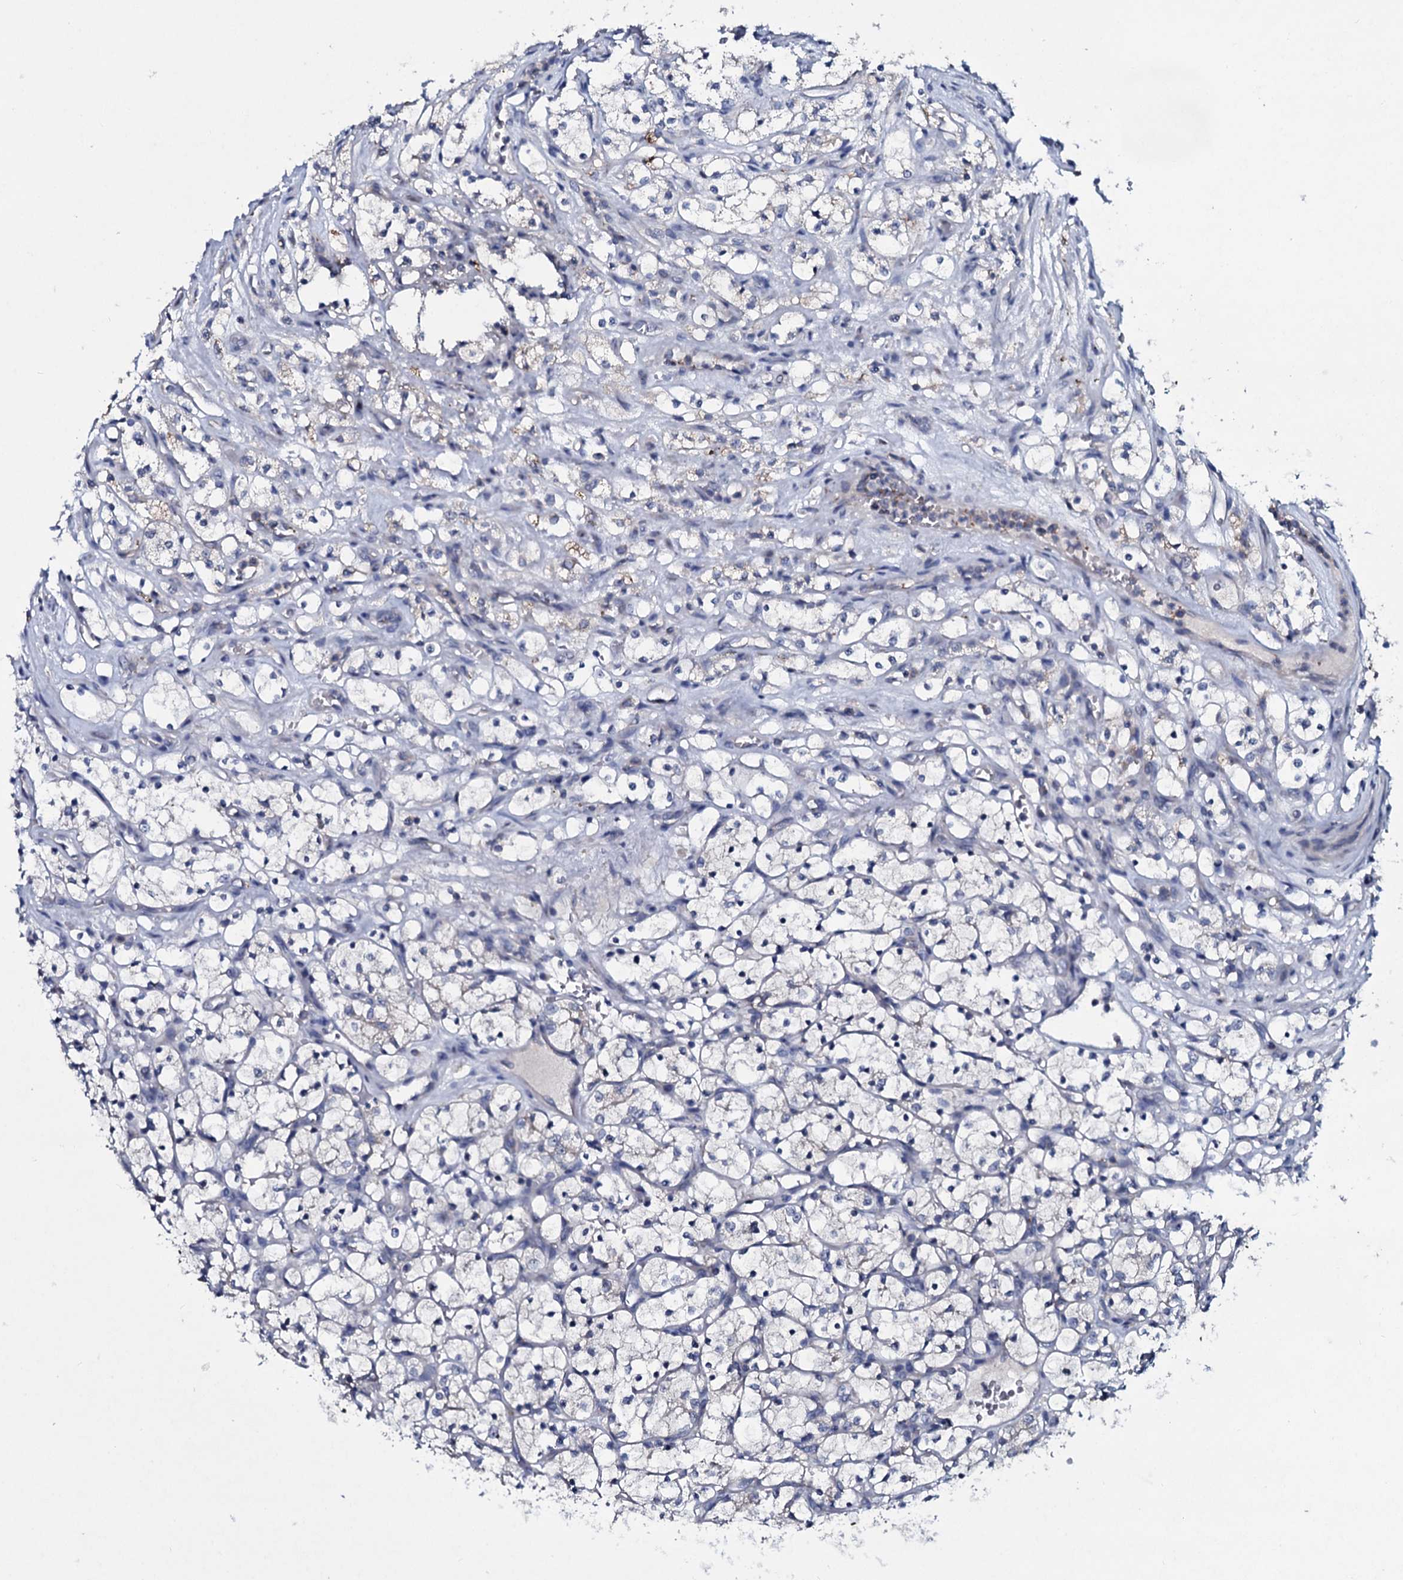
{"staining": {"intensity": "negative", "quantity": "none", "location": "none"}, "tissue": "renal cancer", "cell_type": "Tumor cells", "image_type": "cancer", "snomed": [{"axis": "morphology", "description": "Adenocarcinoma, NOS"}, {"axis": "topography", "description": "Kidney"}], "caption": "Immunohistochemistry (IHC) image of neoplastic tissue: renal cancer stained with DAB reveals no significant protein staining in tumor cells.", "gene": "TPGS2", "patient": {"sex": "female", "age": 69}}